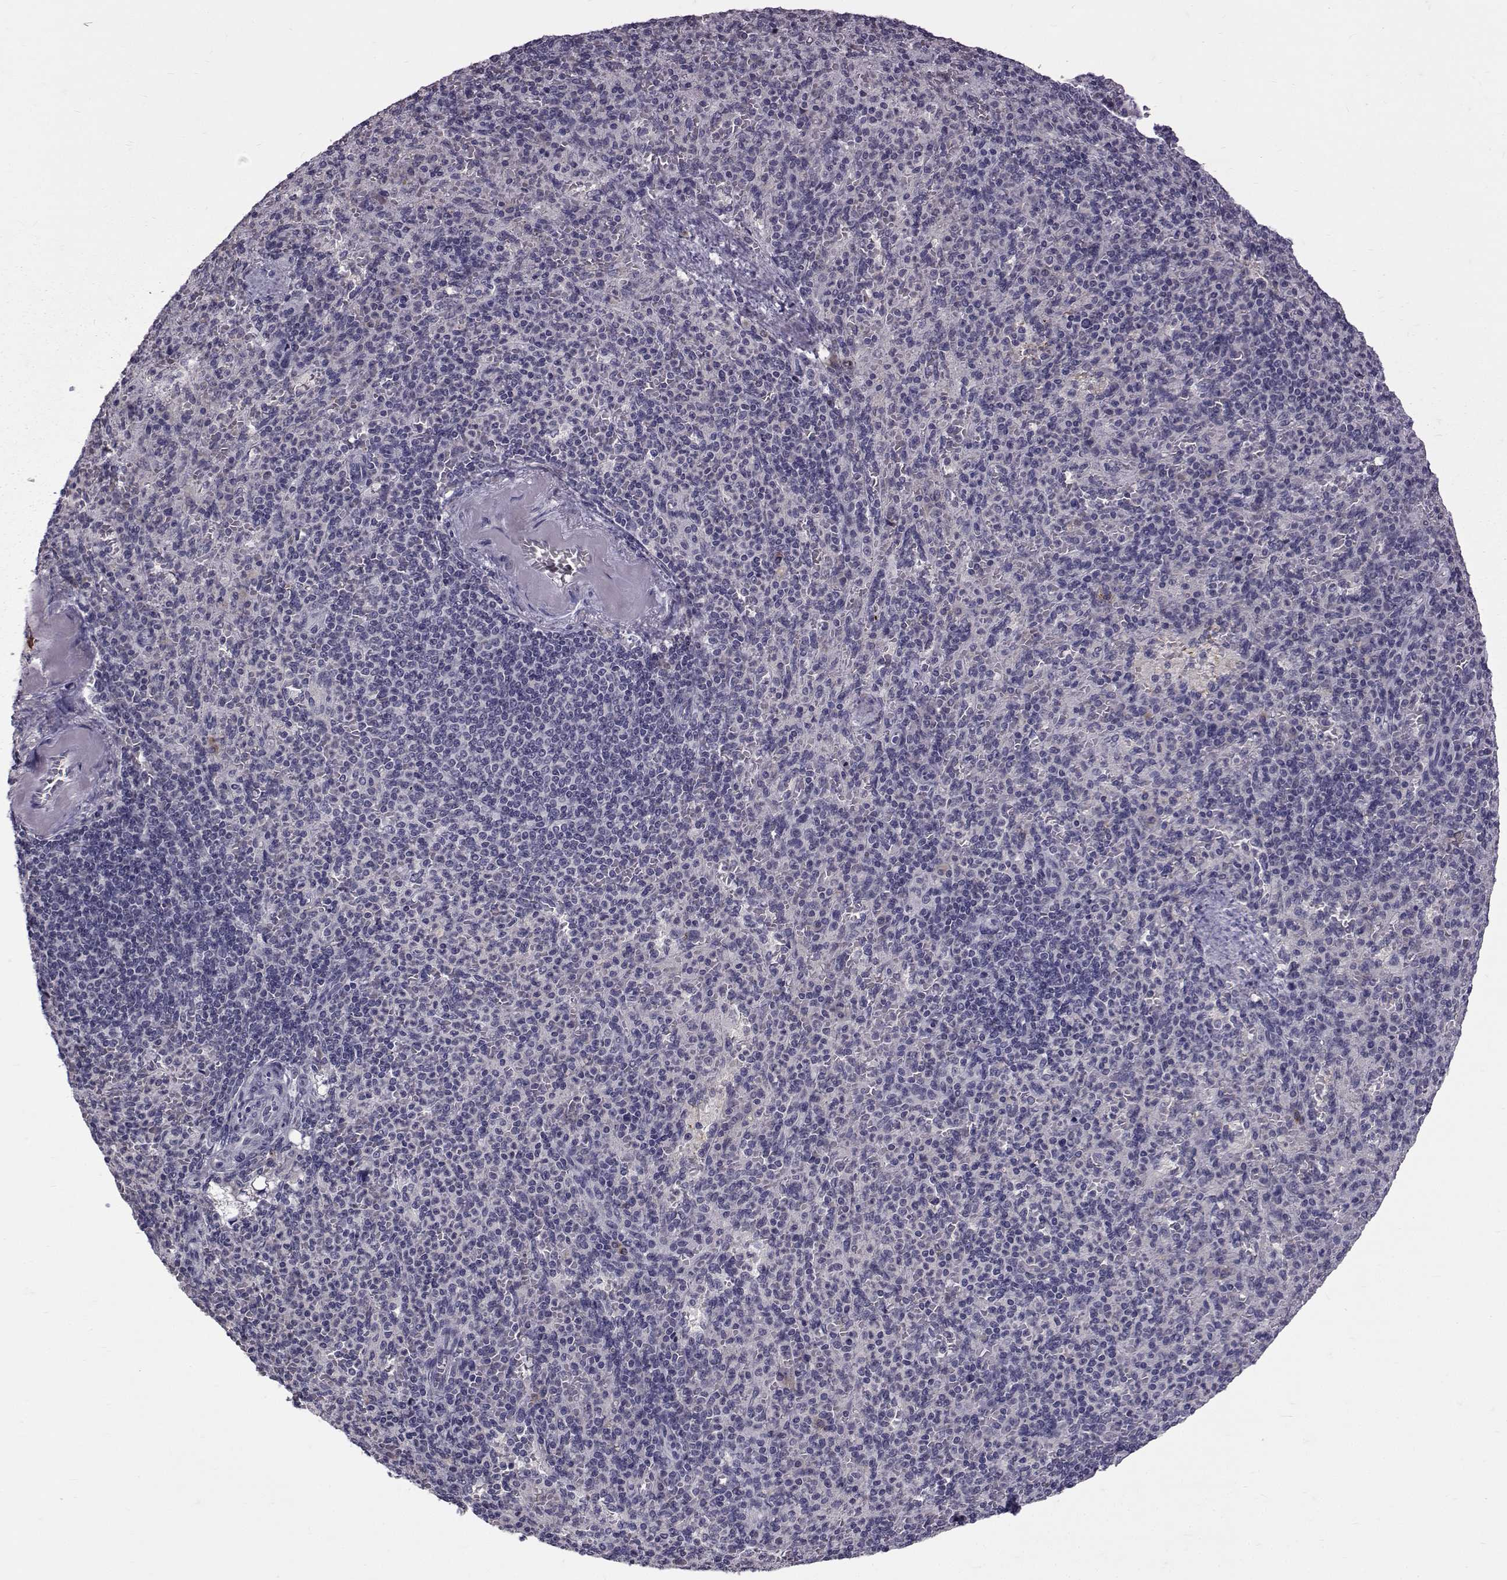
{"staining": {"intensity": "negative", "quantity": "none", "location": "none"}, "tissue": "spleen", "cell_type": "Cells in red pulp", "image_type": "normal", "snomed": [{"axis": "morphology", "description": "Normal tissue, NOS"}, {"axis": "topography", "description": "Spleen"}], "caption": "Unremarkable spleen was stained to show a protein in brown. There is no significant positivity in cells in red pulp. (Immunohistochemistry, brightfield microscopy, high magnification).", "gene": "TNFRSF11B", "patient": {"sex": "female", "age": 74}}